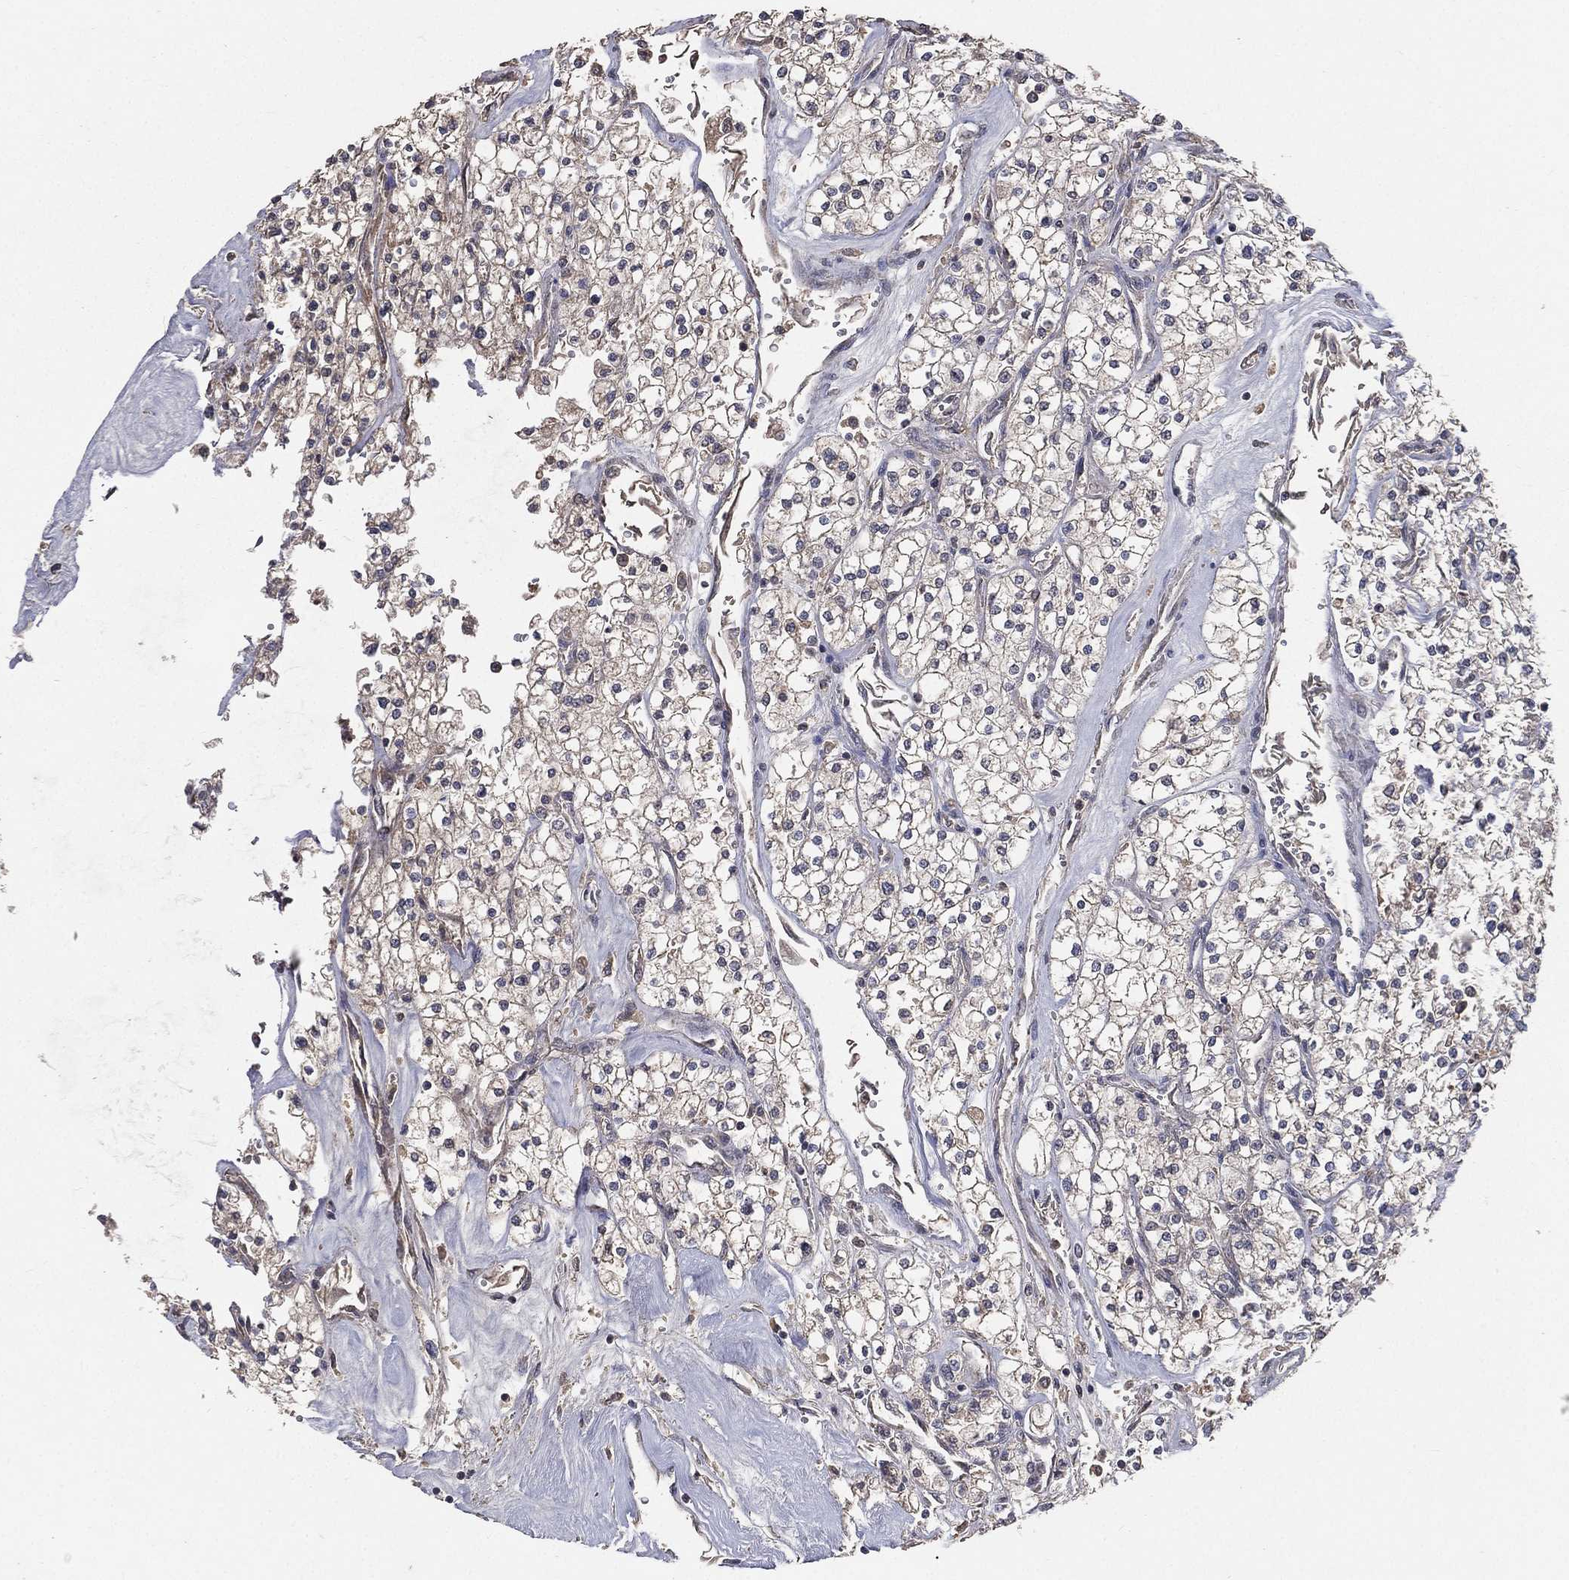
{"staining": {"intensity": "negative", "quantity": "none", "location": "none"}, "tissue": "renal cancer", "cell_type": "Tumor cells", "image_type": "cancer", "snomed": [{"axis": "morphology", "description": "Adenocarcinoma, NOS"}, {"axis": "topography", "description": "Kidney"}], "caption": "Immunohistochemistry of human adenocarcinoma (renal) shows no expression in tumor cells.", "gene": "SNAP25", "patient": {"sex": "male", "age": 80}}